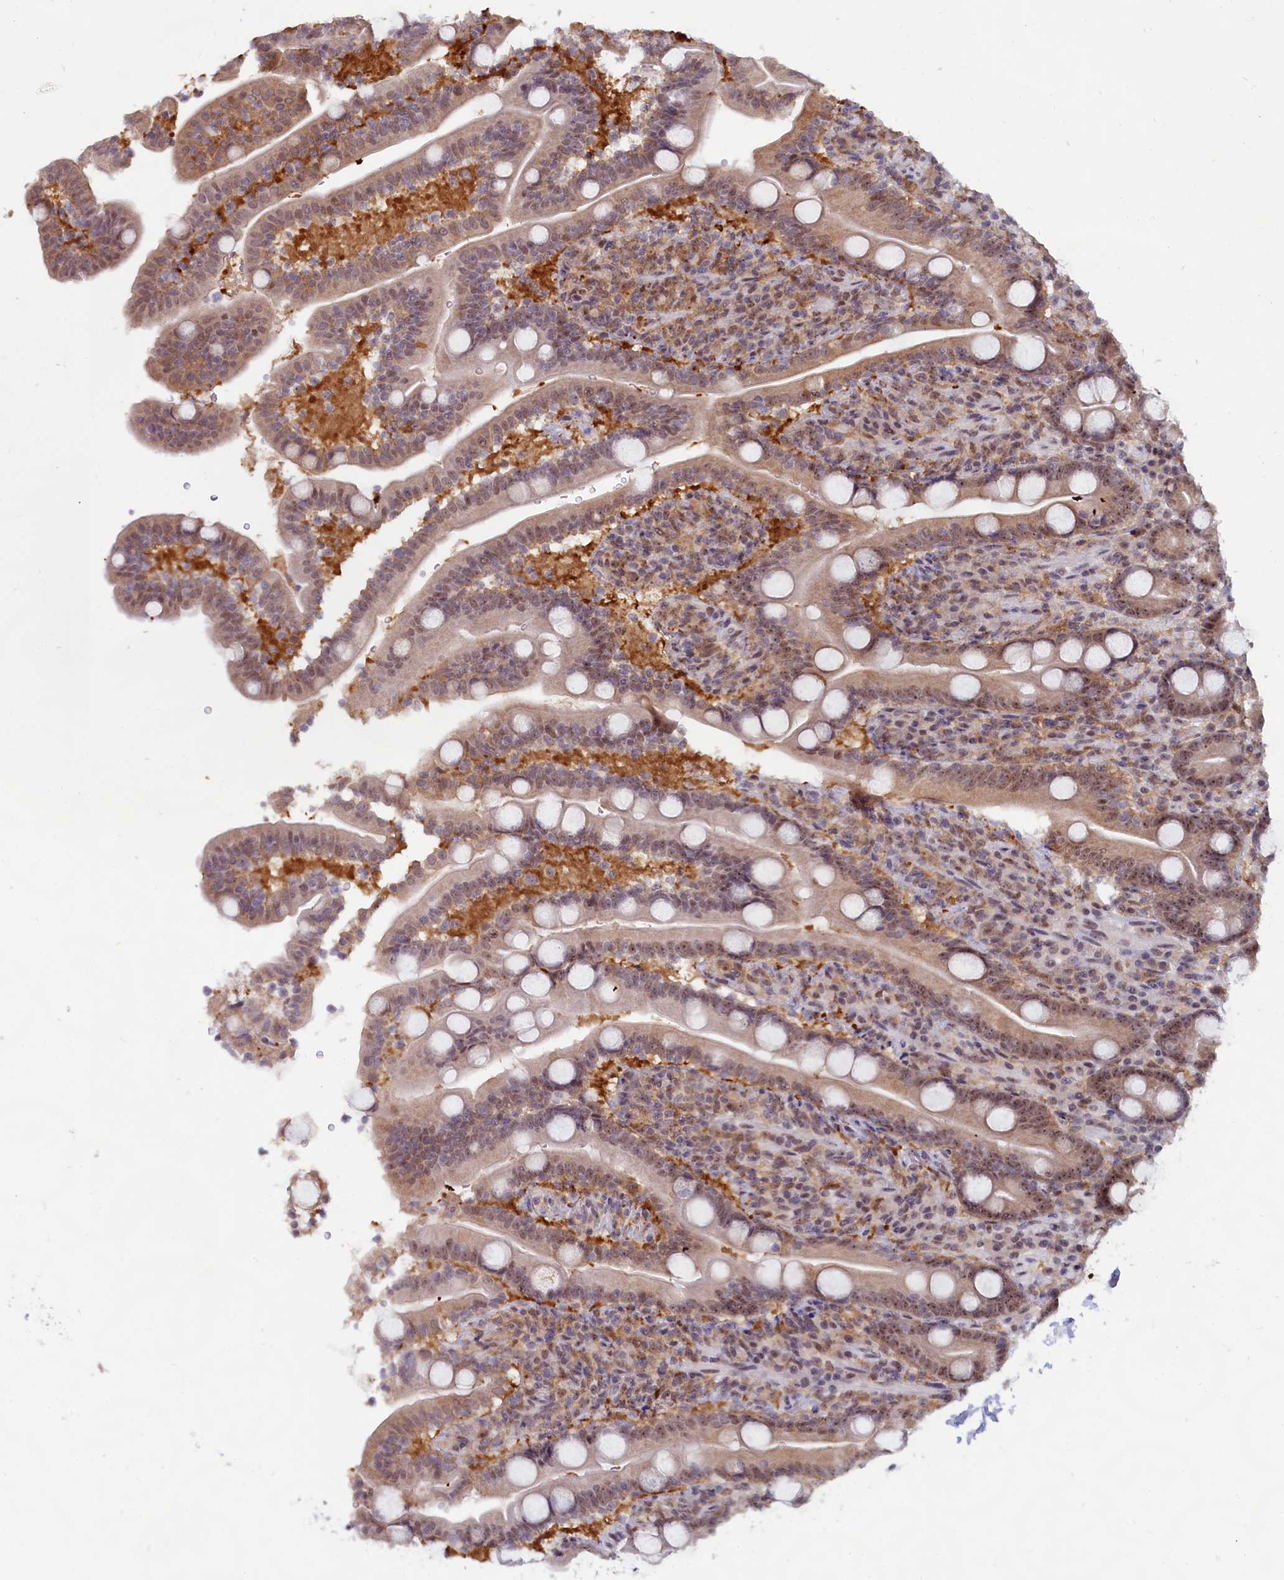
{"staining": {"intensity": "moderate", "quantity": "25%-75%", "location": "cytoplasmic/membranous,nuclear"}, "tissue": "duodenum", "cell_type": "Glandular cells", "image_type": "normal", "snomed": [{"axis": "morphology", "description": "Normal tissue, NOS"}, {"axis": "topography", "description": "Duodenum"}], "caption": "Moderate cytoplasmic/membranous,nuclear staining for a protein is present in approximately 25%-75% of glandular cells of benign duodenum using immunohistochemistry (IHC).", "gene": "C1D", "patient": {"sex": "male", "age": 35}}